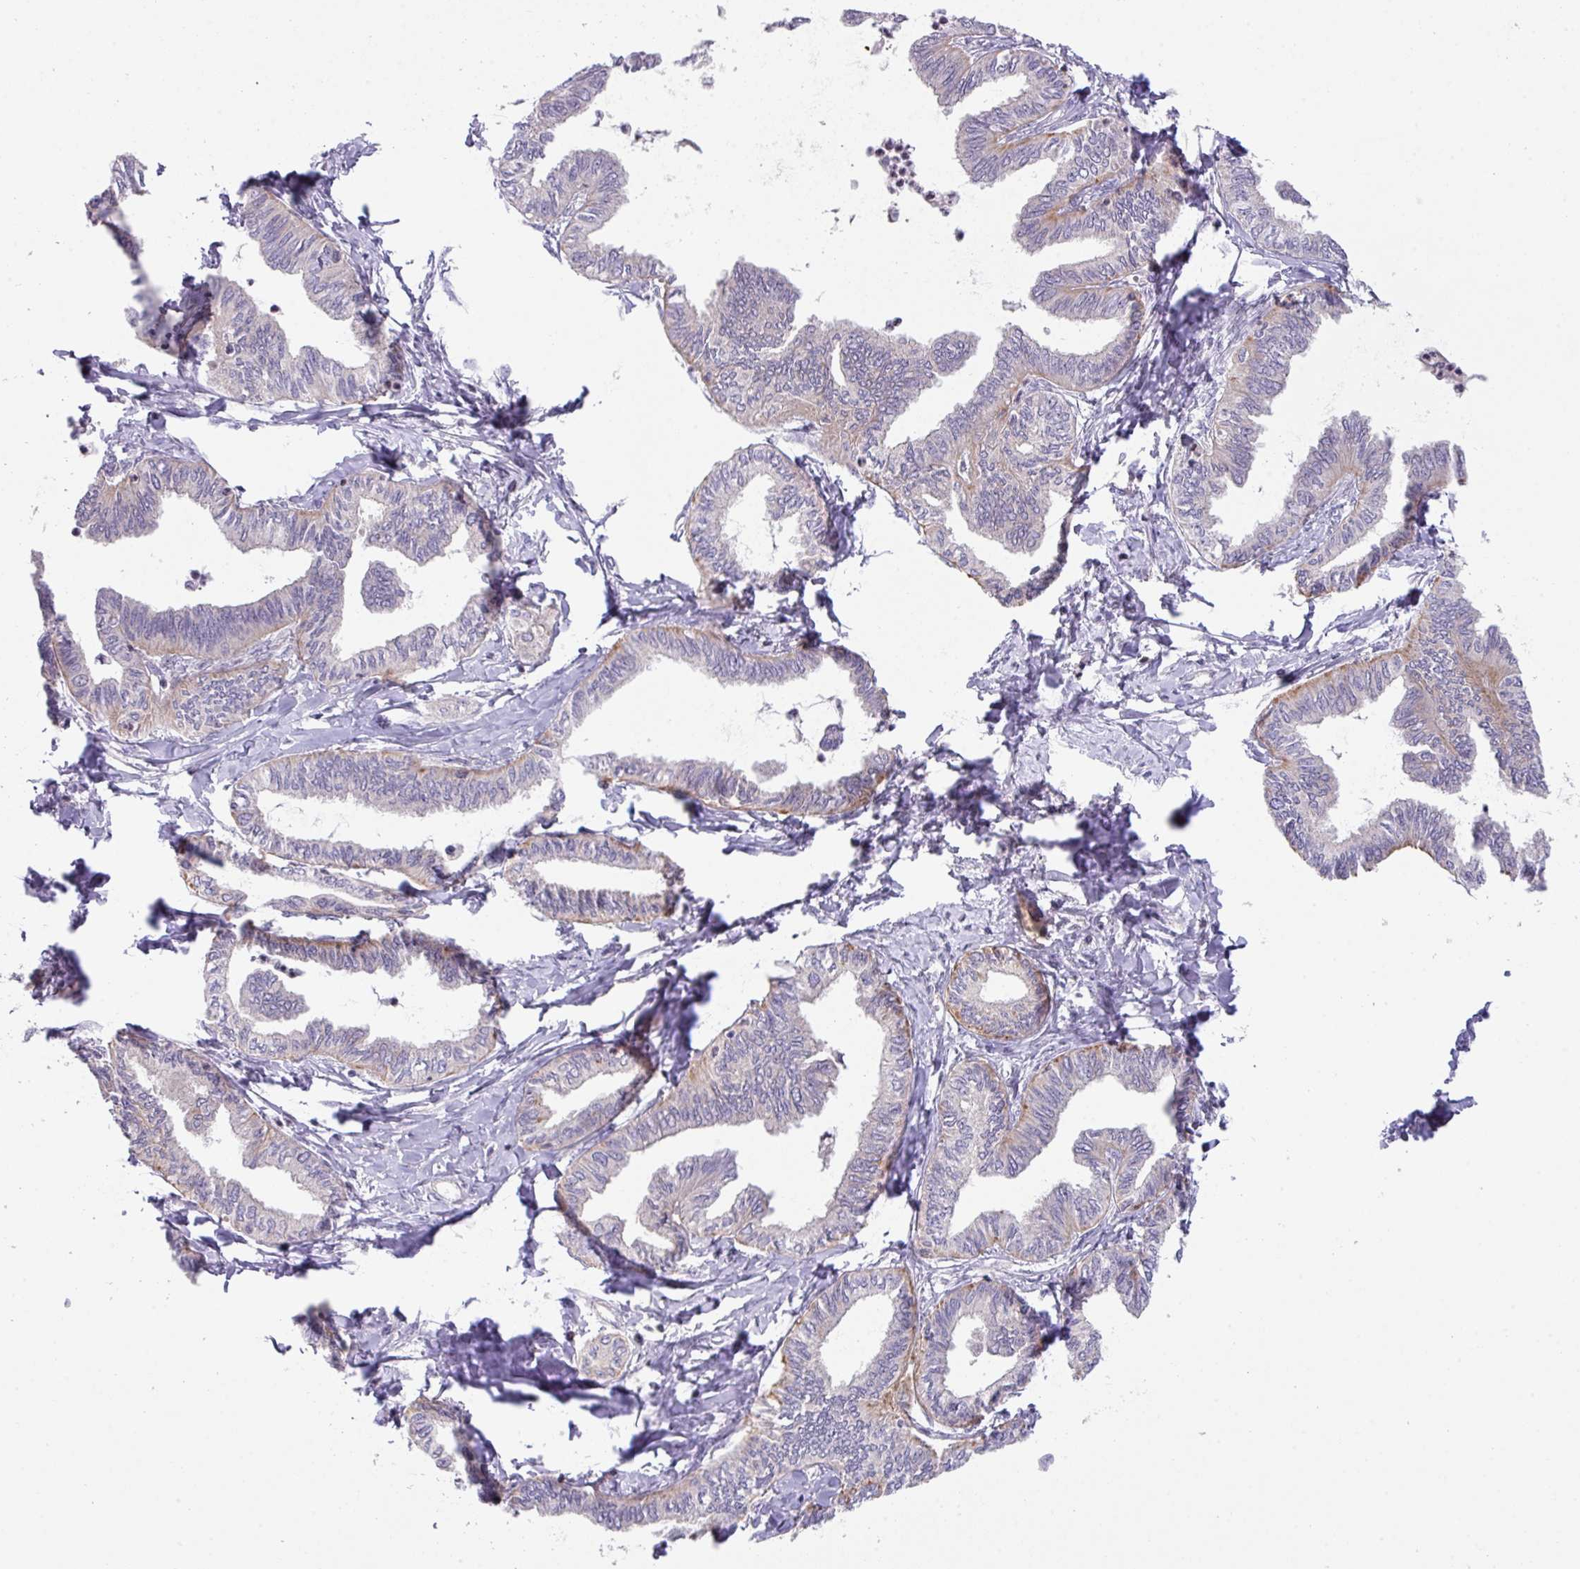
{"staining": {"intensity": "negative", "quantity": "none", "location": "none"}, "tissue": "ovarian cancer", "cell_type": "Tumor cells", "image_type": "cancer", "snomed": [{"axis": "morphology", "description": "Carcinoma, endometroid"}, {"axis": "topography", "description": "Ovary"}], "caption": "The micrograph exhibits no significant positivity in tumor cells of ovarian cancer.", "gene": "ZNF394", "patient": {"sex": "female", "age": 70}}